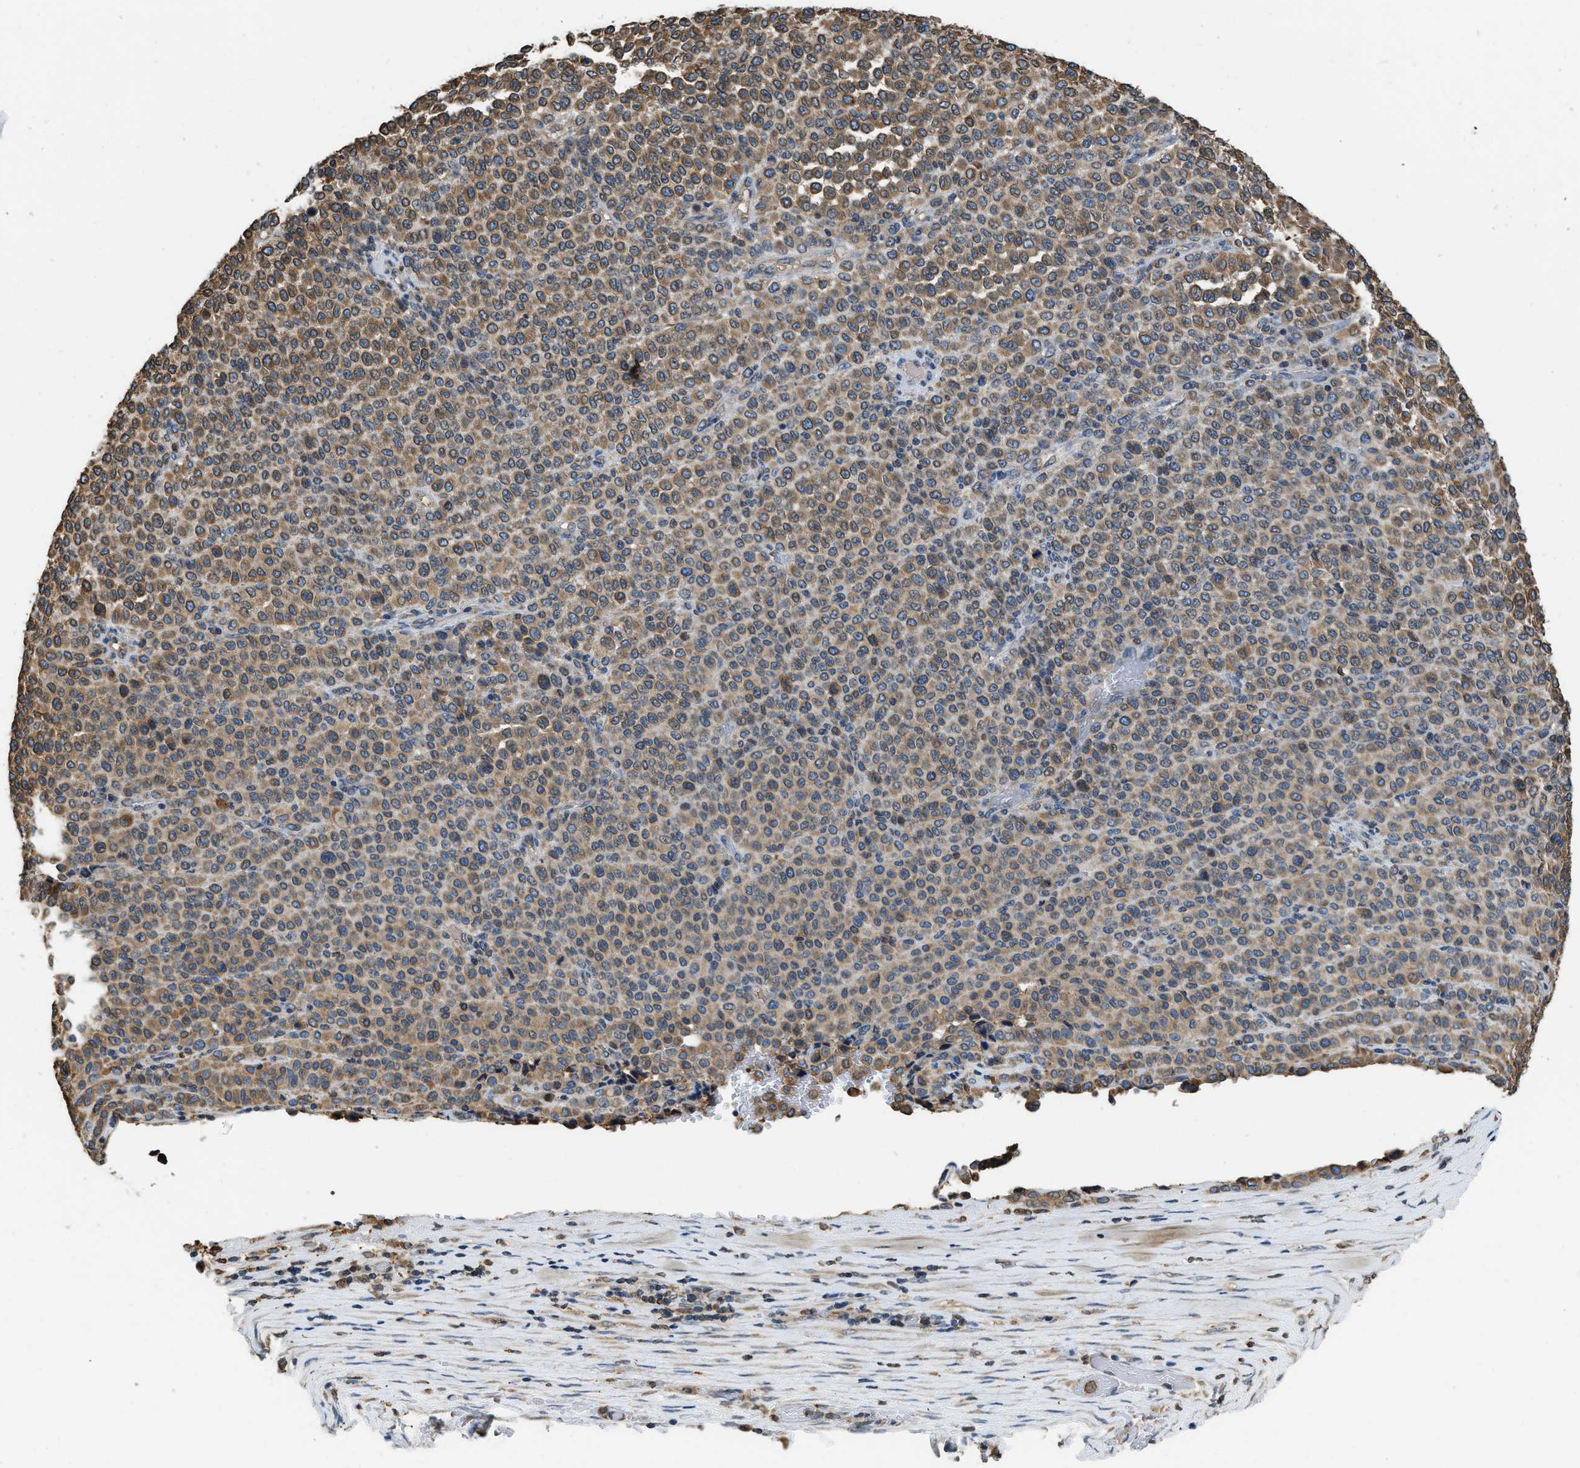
{"staining": {"intensity": "moderate", "quantity": ">75%", "location": "cytoplasmic/membranous"}, "tissue": "melanoma", "cell_type": "Tumor cells", "image_type": "cancer", "snomed": [{"axis": "morphology", "description": "Malignant melanoma, Metastatic site"}, {"axis": "topography", "description": "Pancreas"}], "caption": "Human melanoma stained with a brown dye demonstrates moderate cytoplasmic/membranous positive expression in approximately >75% of tumor cells.", "gene": "BCAP31", "patient": {"sex": "female", "age": 30}}